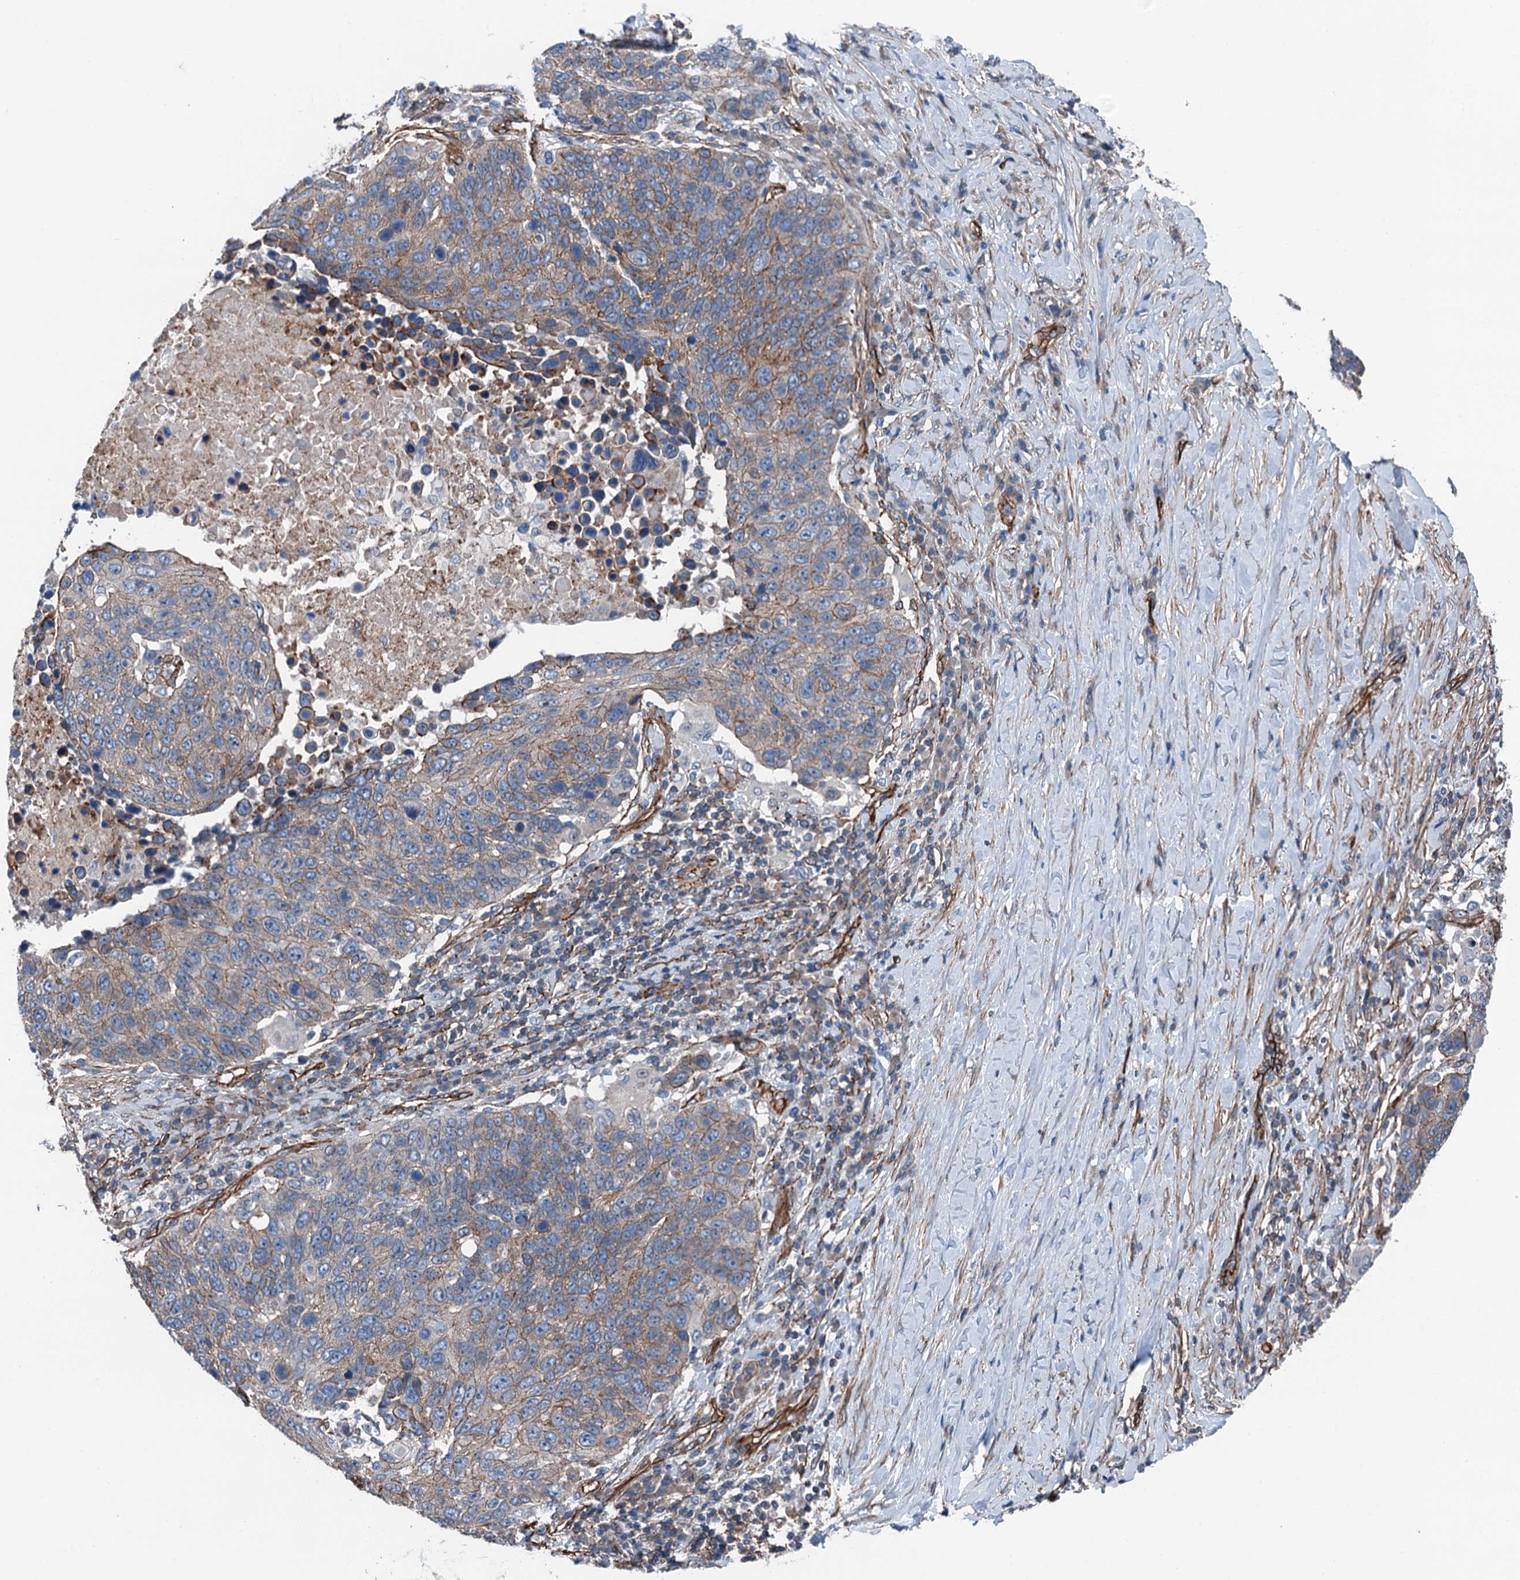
{"staining": {"intensity": "moderate", "quantity": ">75%", "location": "cytoplasmic/membranous"}, "tissue": "lung cancer", "cell_type": "Tumor cells", "image_type": "cancer", "snomed": [{"axis": "morphology", "description": "Normal tissue, NOS"}, {"axis": "morphology", "description": "Squamous cell carcinoma, NOS"}, {"axis": "topography", "description": "Lymph node"}, {"axis": "topography", "description": "Lung"}], "caption": "Immunohistochemistry of human lung cancer (squamous cell carcinoma) demonstrates medium levels of moderate cytoplasmic/membranous staining in about >75% of tumor cells.", "gene": "NMRAL1", "patient": {"sex": "male", "age": 66}}